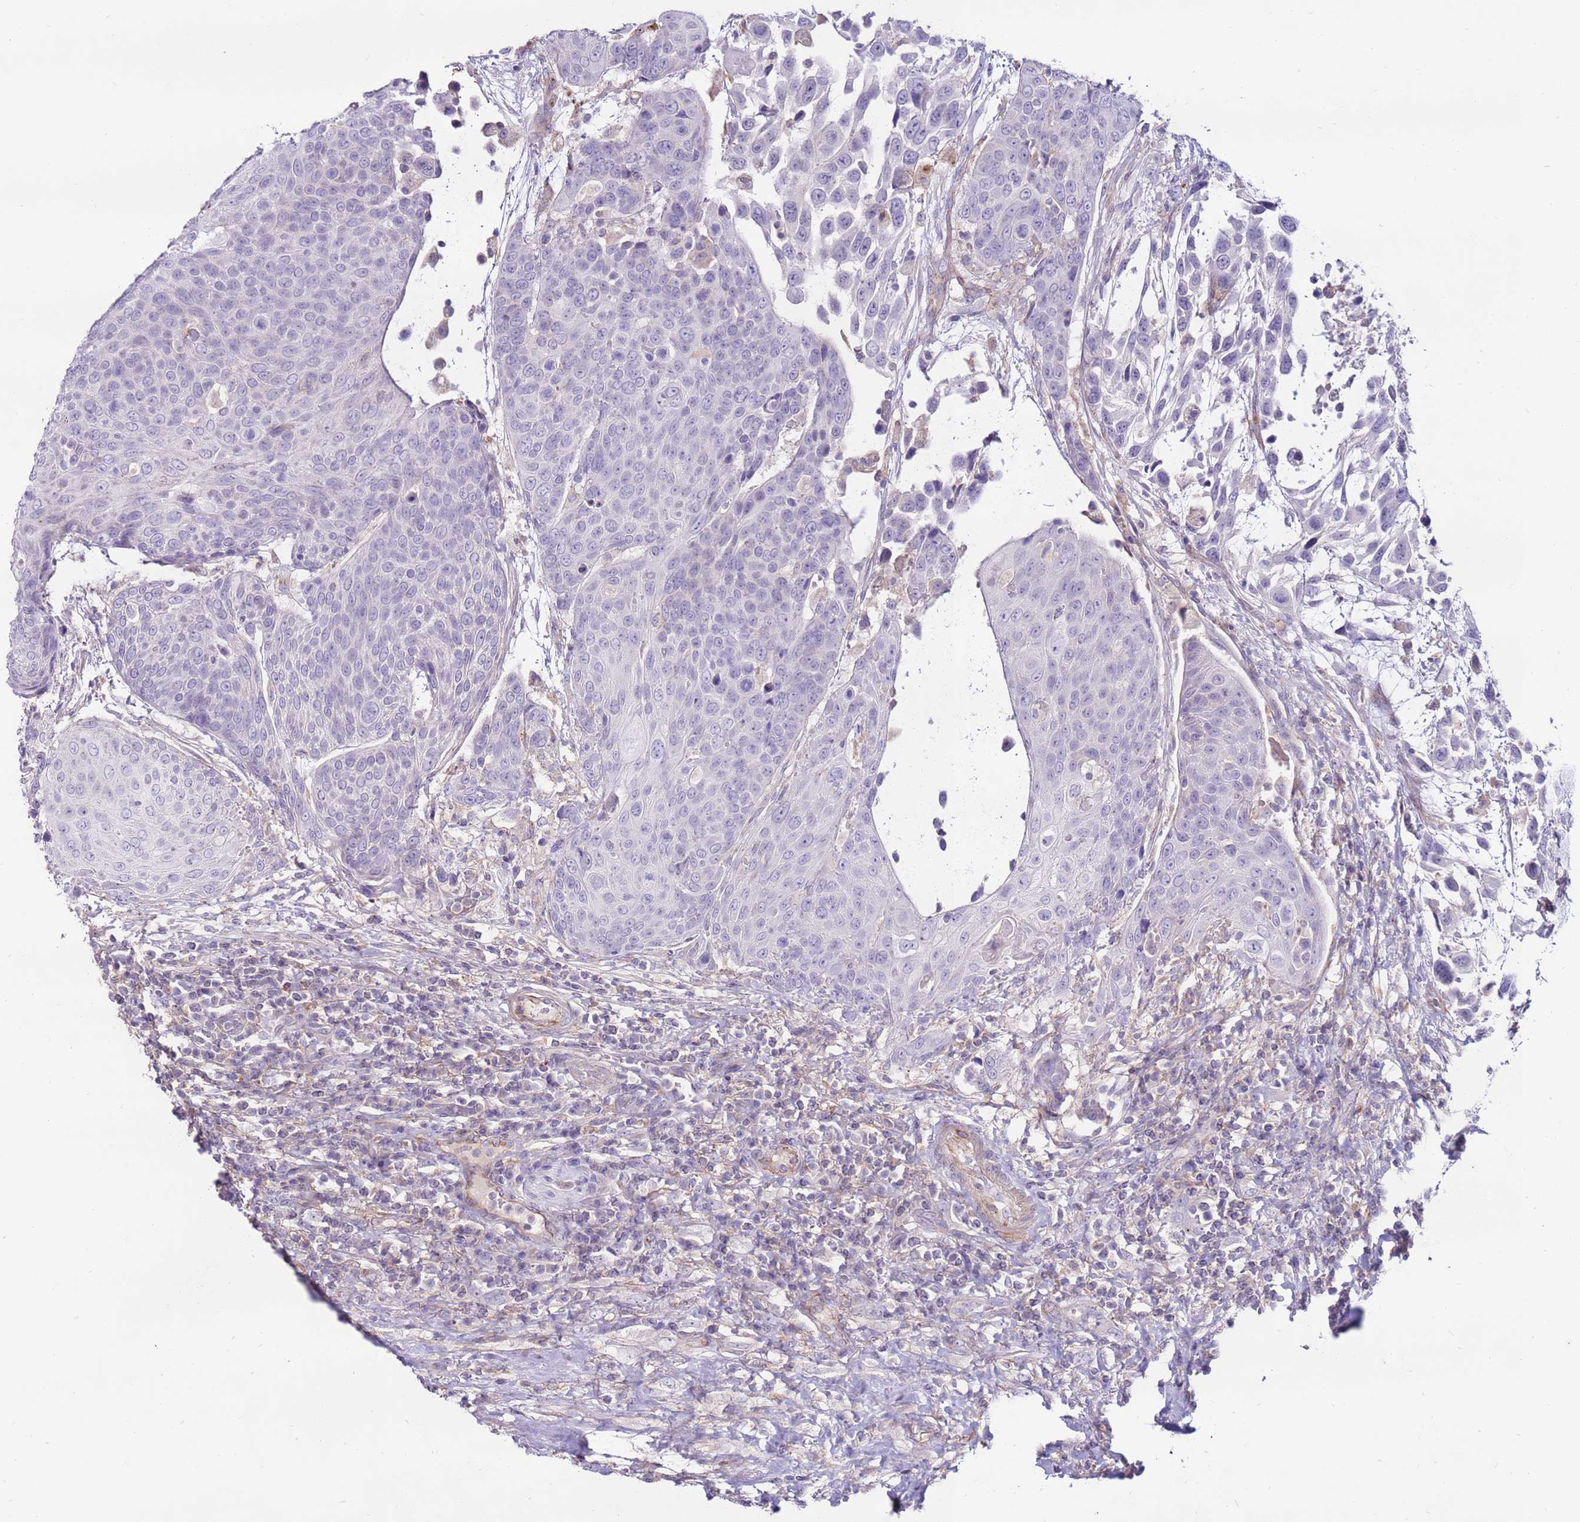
{"staining": {"intensity": "negative", "quantity": "none", "location": "none"}, "tissue": "urothelial cancer", "cell_type": "Tumor cells", "image_type": "cancer", "snomed": [{"axis": "morphology", "description": "Urothelial carcinoma, High grade"}, {"axis": "topography", "description": "Urinary bladder"}], "caption": "This is an immunohistochemistry (IHC) micrograph of urothelial carcinoma (high-grade). There is no positivity in tumor cells.", "gene": "CLEC4M", "patient": {"sex": "female", "age": 70}}